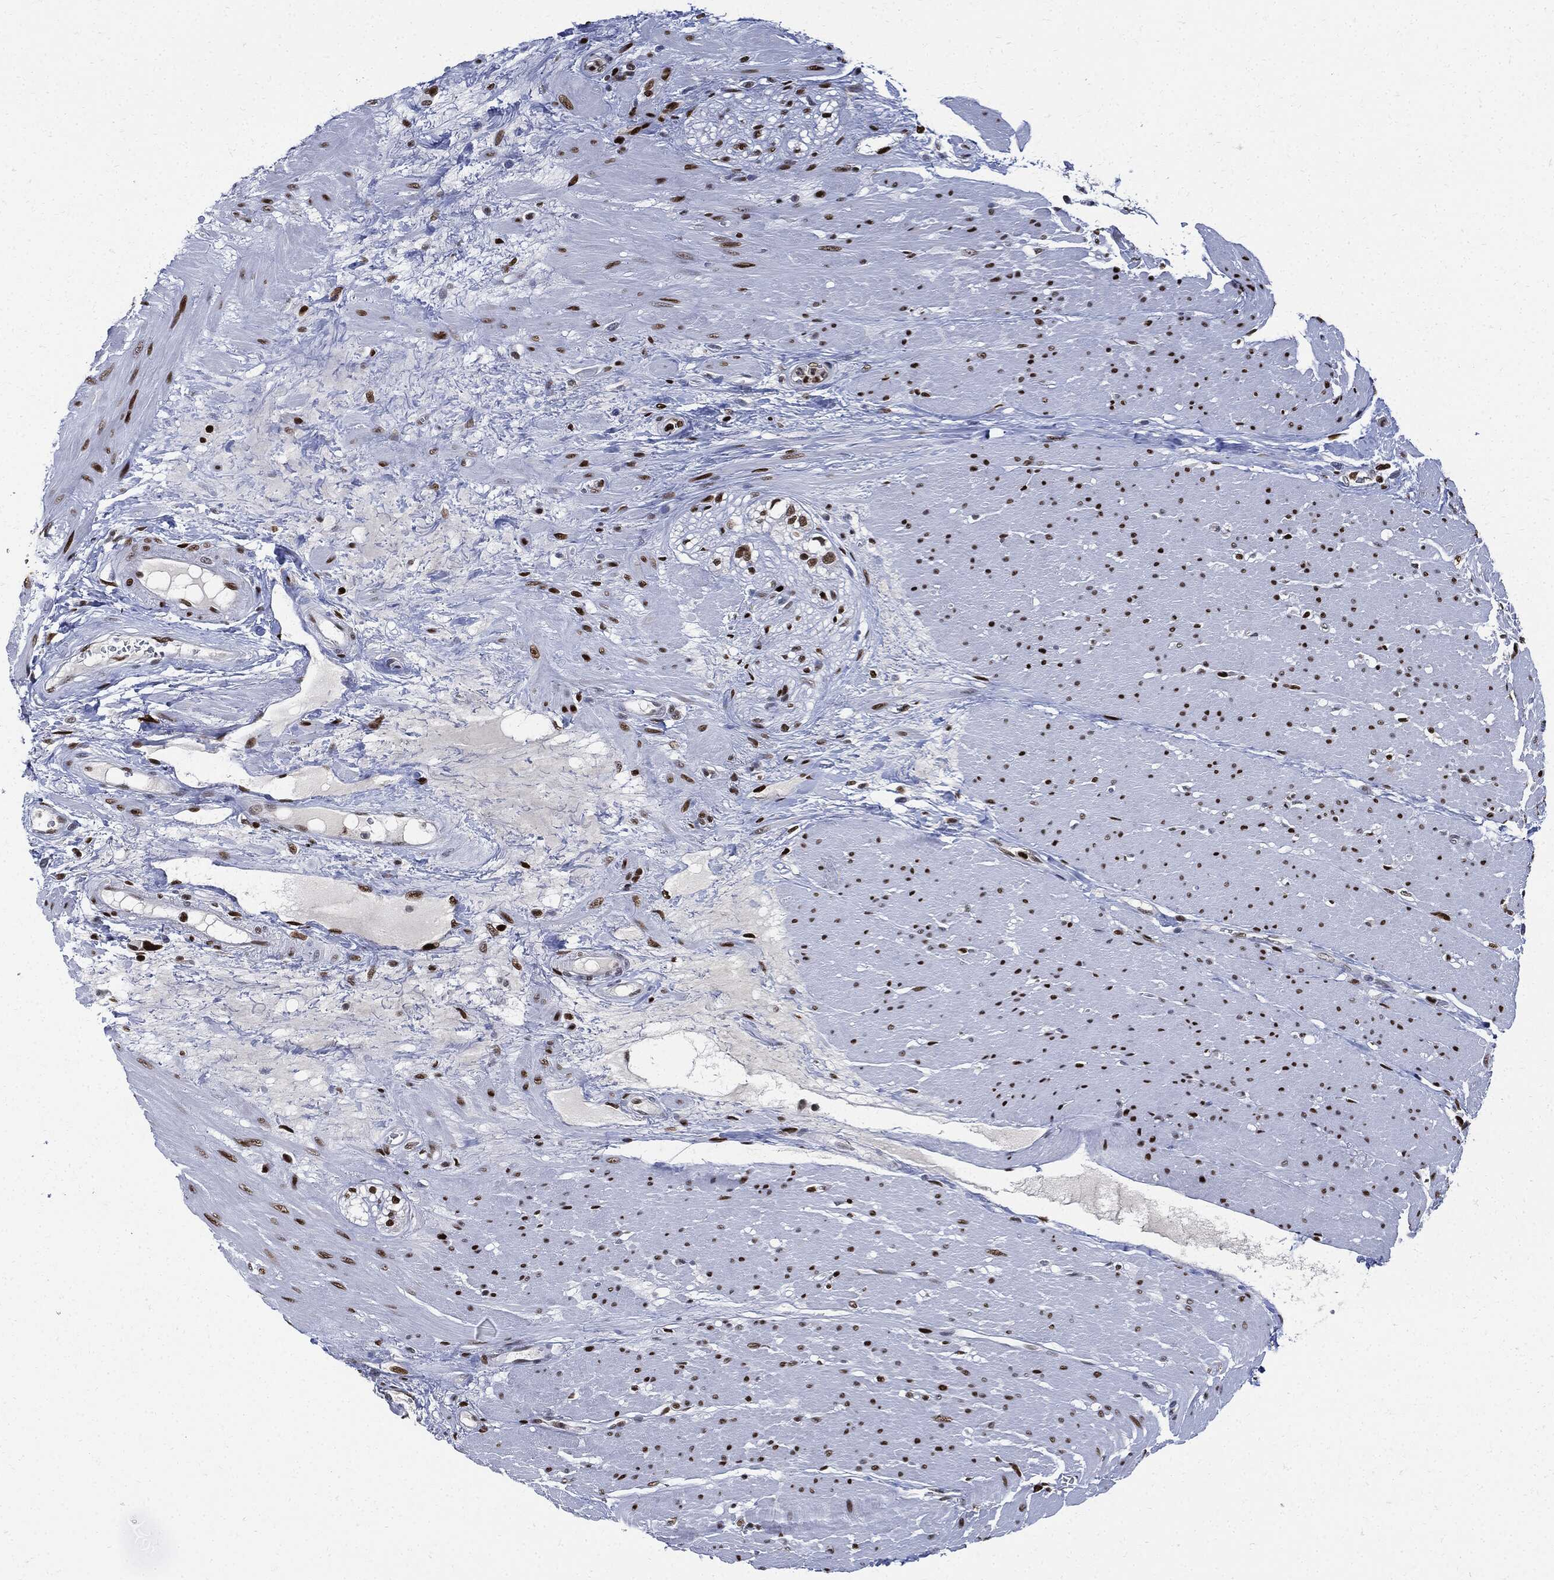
{"staining": {"intensity": "strong", "quantity": ">75%", "location": "nuclear"}, "tissue": "smooth muscle", "cell_type": "Smooth muscle cells", "image_type": "normal", "snomed": [{"axis": "morphology", "description": "Normal tissue, NOS"}, {"axis": "topography", "description": "Soft tissue"}, {"axis": "topography", "description": "Smooth muscle"}], "caption": "Approximately >75% of smooth muscle cells in normal human smooth muscle display strong nuclear protein positivity as visualized by brown immunohistochemical staining.", "gene": "PCNA", "patient": {"sex": "male", "age": 72}}